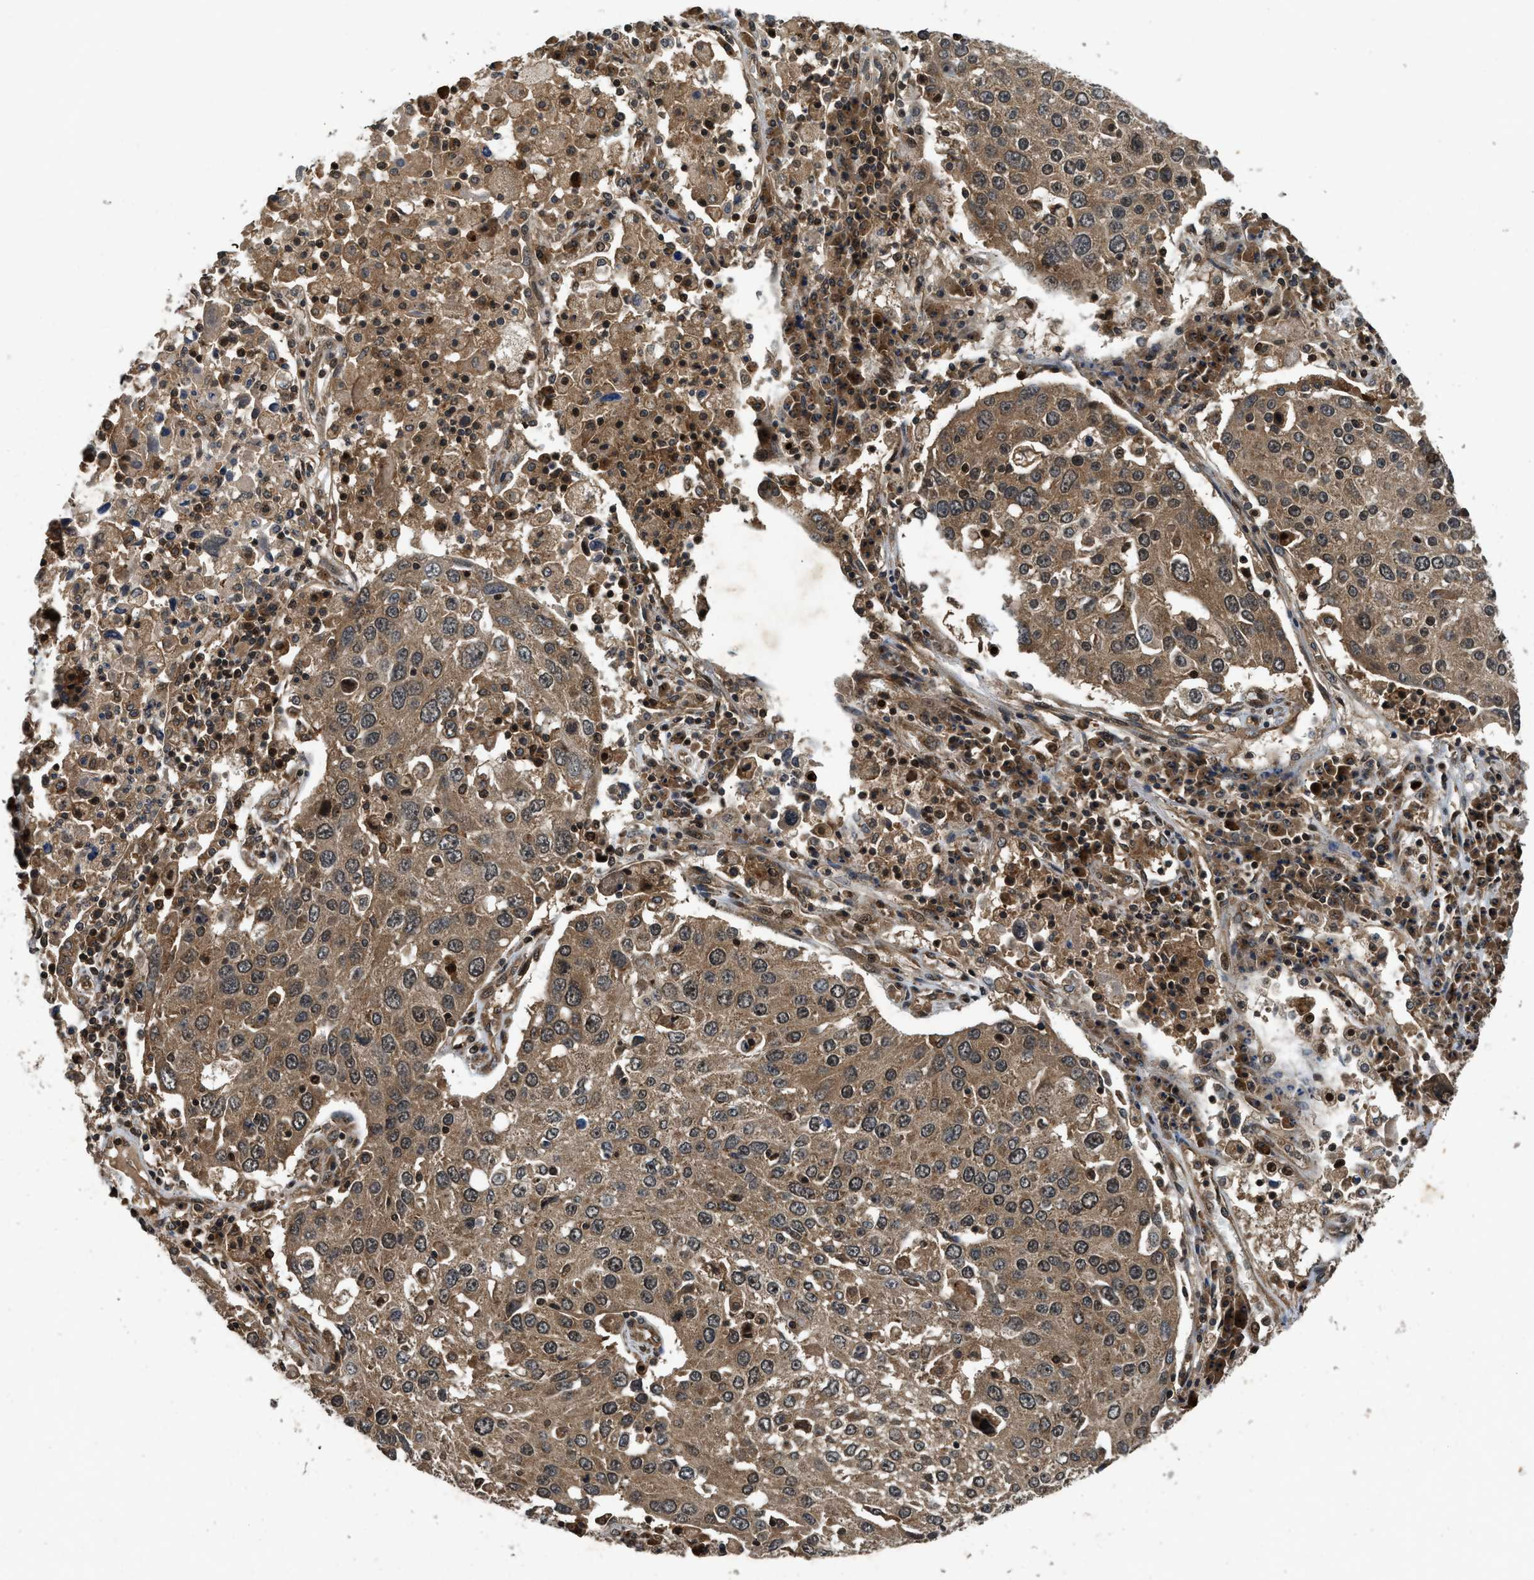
{"staining": {"intensity": "moderate", "quantity": ">75%", "location": "cytoplasmic/membranous"}, "tissue": "lung cancer", "cell_type": "Tumor cells", "image_type": "cancer", "snomed": [{"axis": "morphology", "description": "Squamous cell carcinoma, NOS"}, {"axis": "topography", "description": "Lung"}], "caption": "There is medium levels of moderate cytoplasmic/membranous expression in tumor cells of lung squamous cell carcinoma, as demonstrated by immunohistochemical staining (brown color).", "gene": "RPS6KB1", "patient": {"sex": "male", "age": 65}}